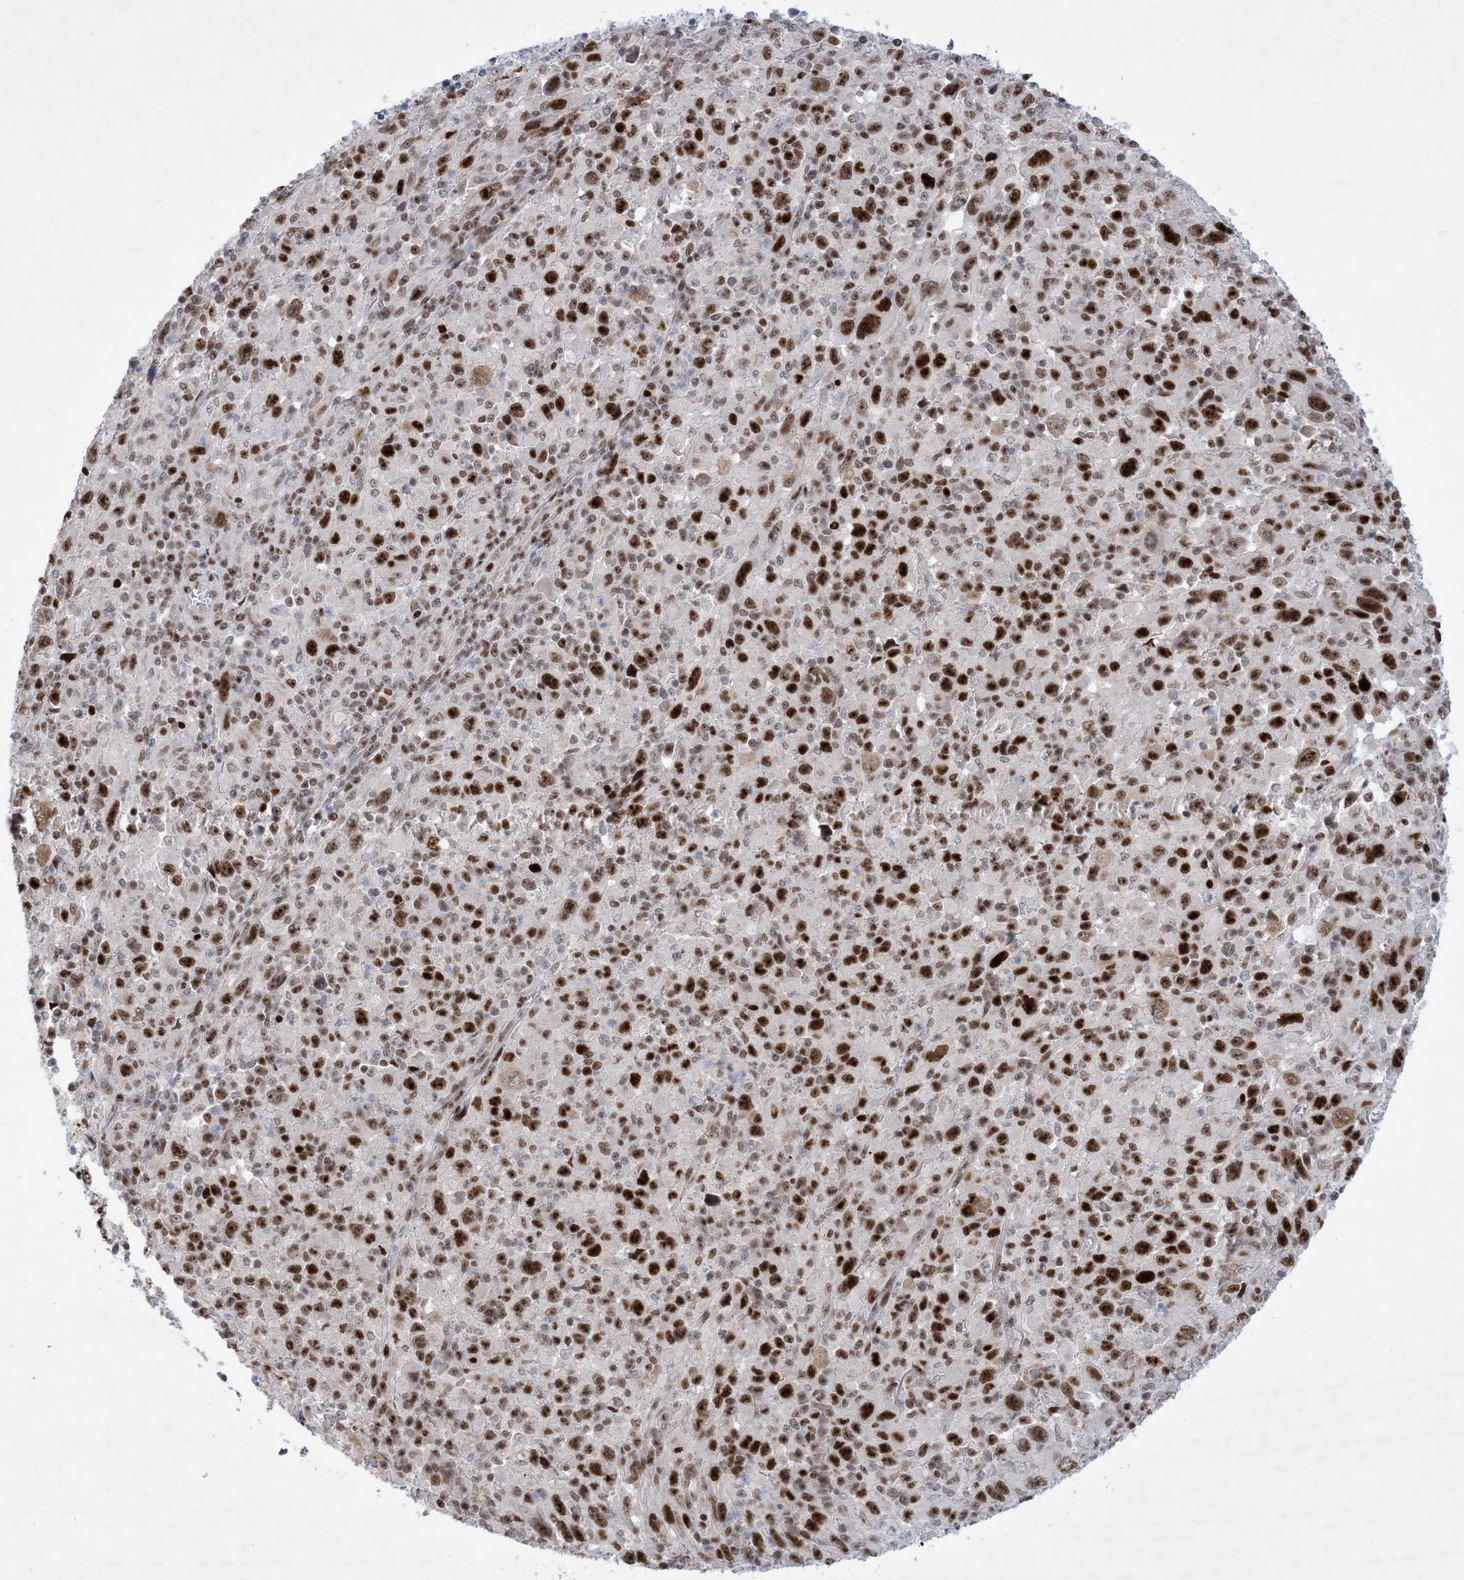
{"staining": {"intensity": "strong", "quantity": ">75%", "location": "nuclear"}, "tissue": "melanoma", "cell_type": "Tumor cells", "image_type": "cancer", "snomed": [{"axis": "morphology", "description": "Malignant melanoma, Metastatic site"}, {"axis": "topography", "description": "Skin"}], "caption": "Immunohistochemical staining of melanoma reveals high levels of strong nuclear positivity in approximately >75% of tumor cells.", "gene": "TSPYL1", "patient": {"sex": "female", "age": 56}}